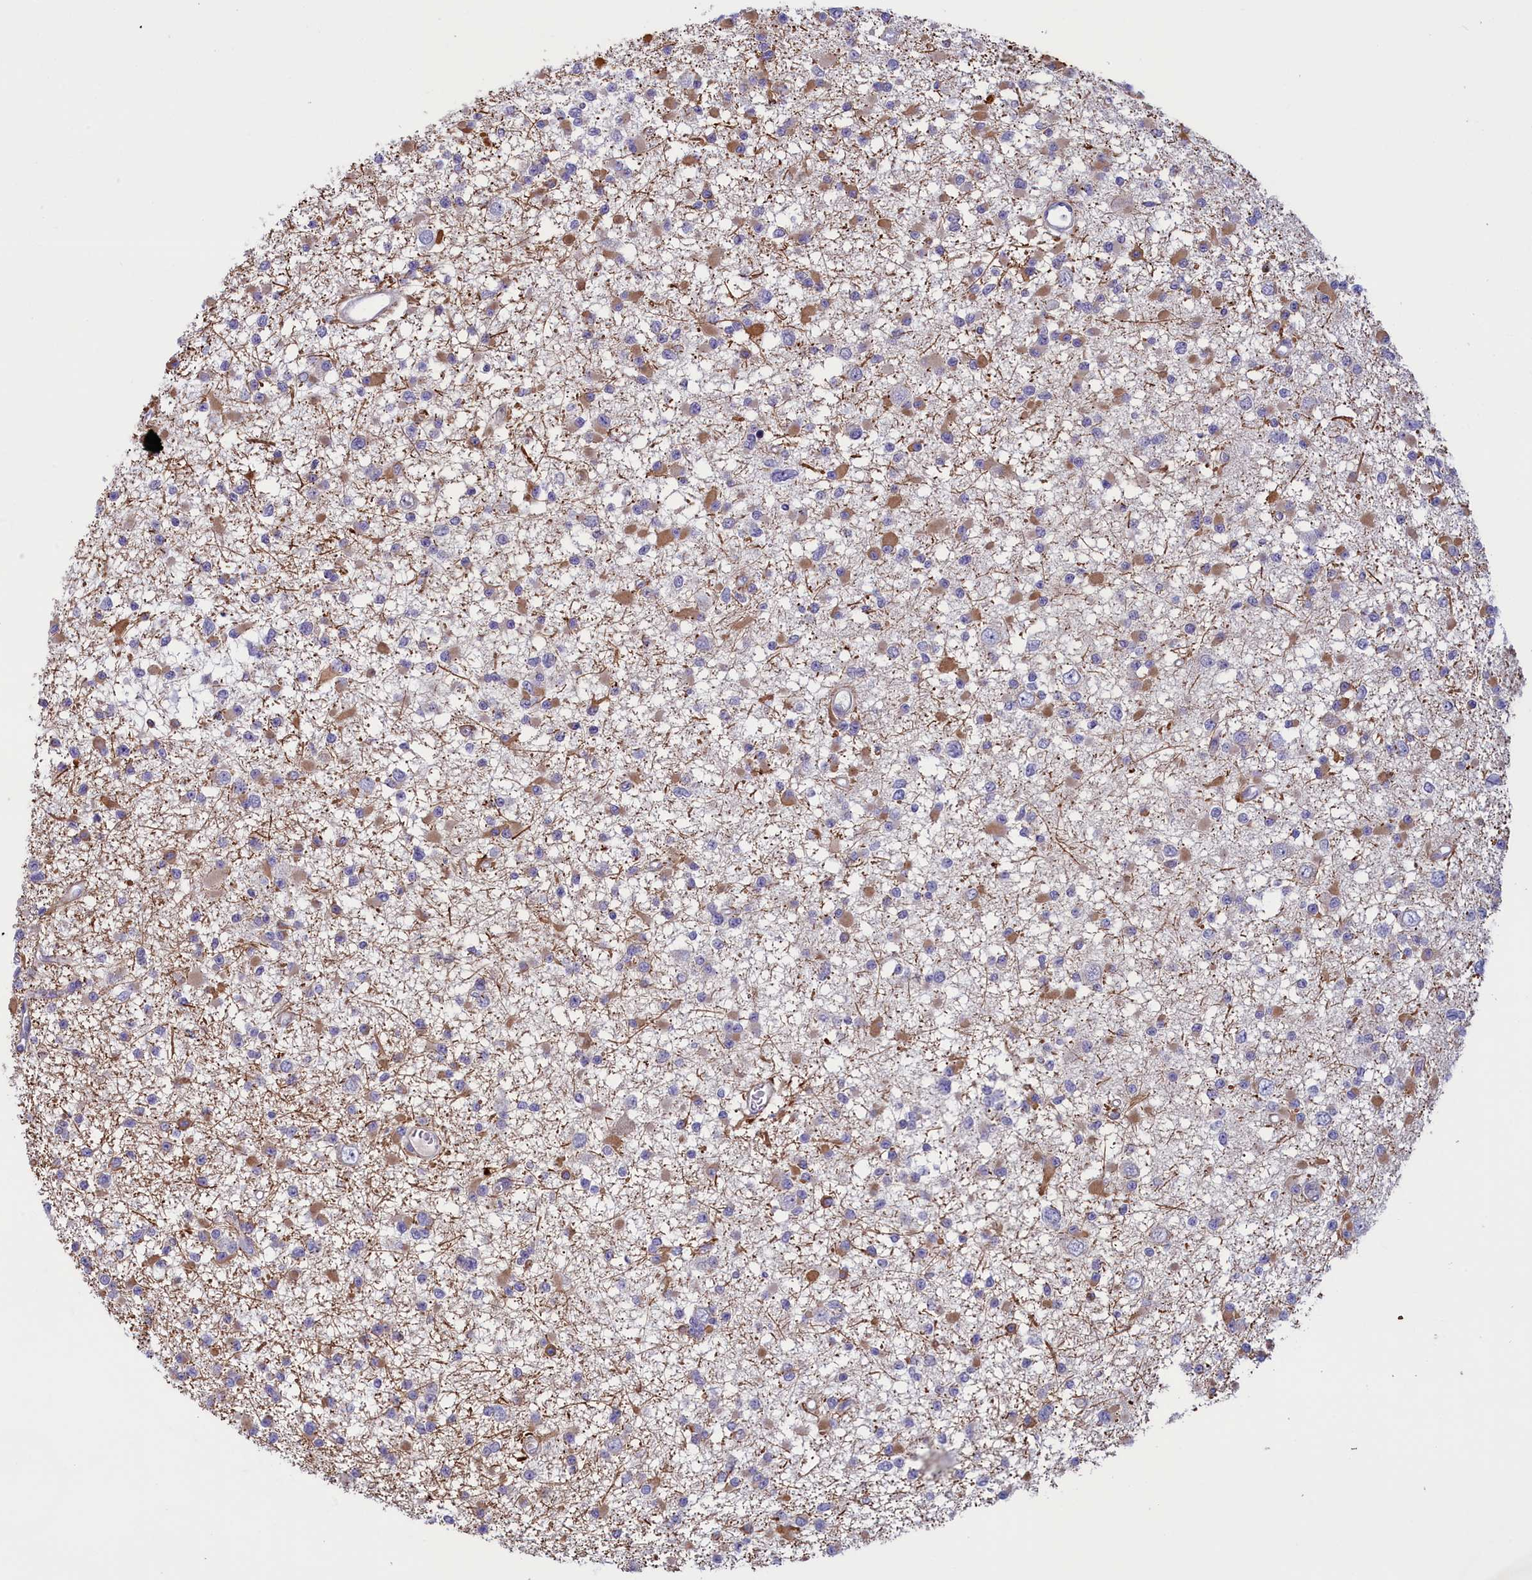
{"staining": {"intensity": "moderate", "quantity": "<25%", "location": "cytoplasmic/membranous"}, "tissue": "glioma", "cell_type": "Tumor cells", "image_type": "cancer", "snomed": [{"axis": "morphology", "description": "Glioma, malignant, Low grade"}, {"axis": "topography", "description": "Brain"}], "caption": "Protein staining of glioma tissue demonstrates moderate cytoplasmic/membranous positivity in about <25% of tumor cells.", "gene": "CORO2A", "patient": {"sex": "female", "age": 22}}